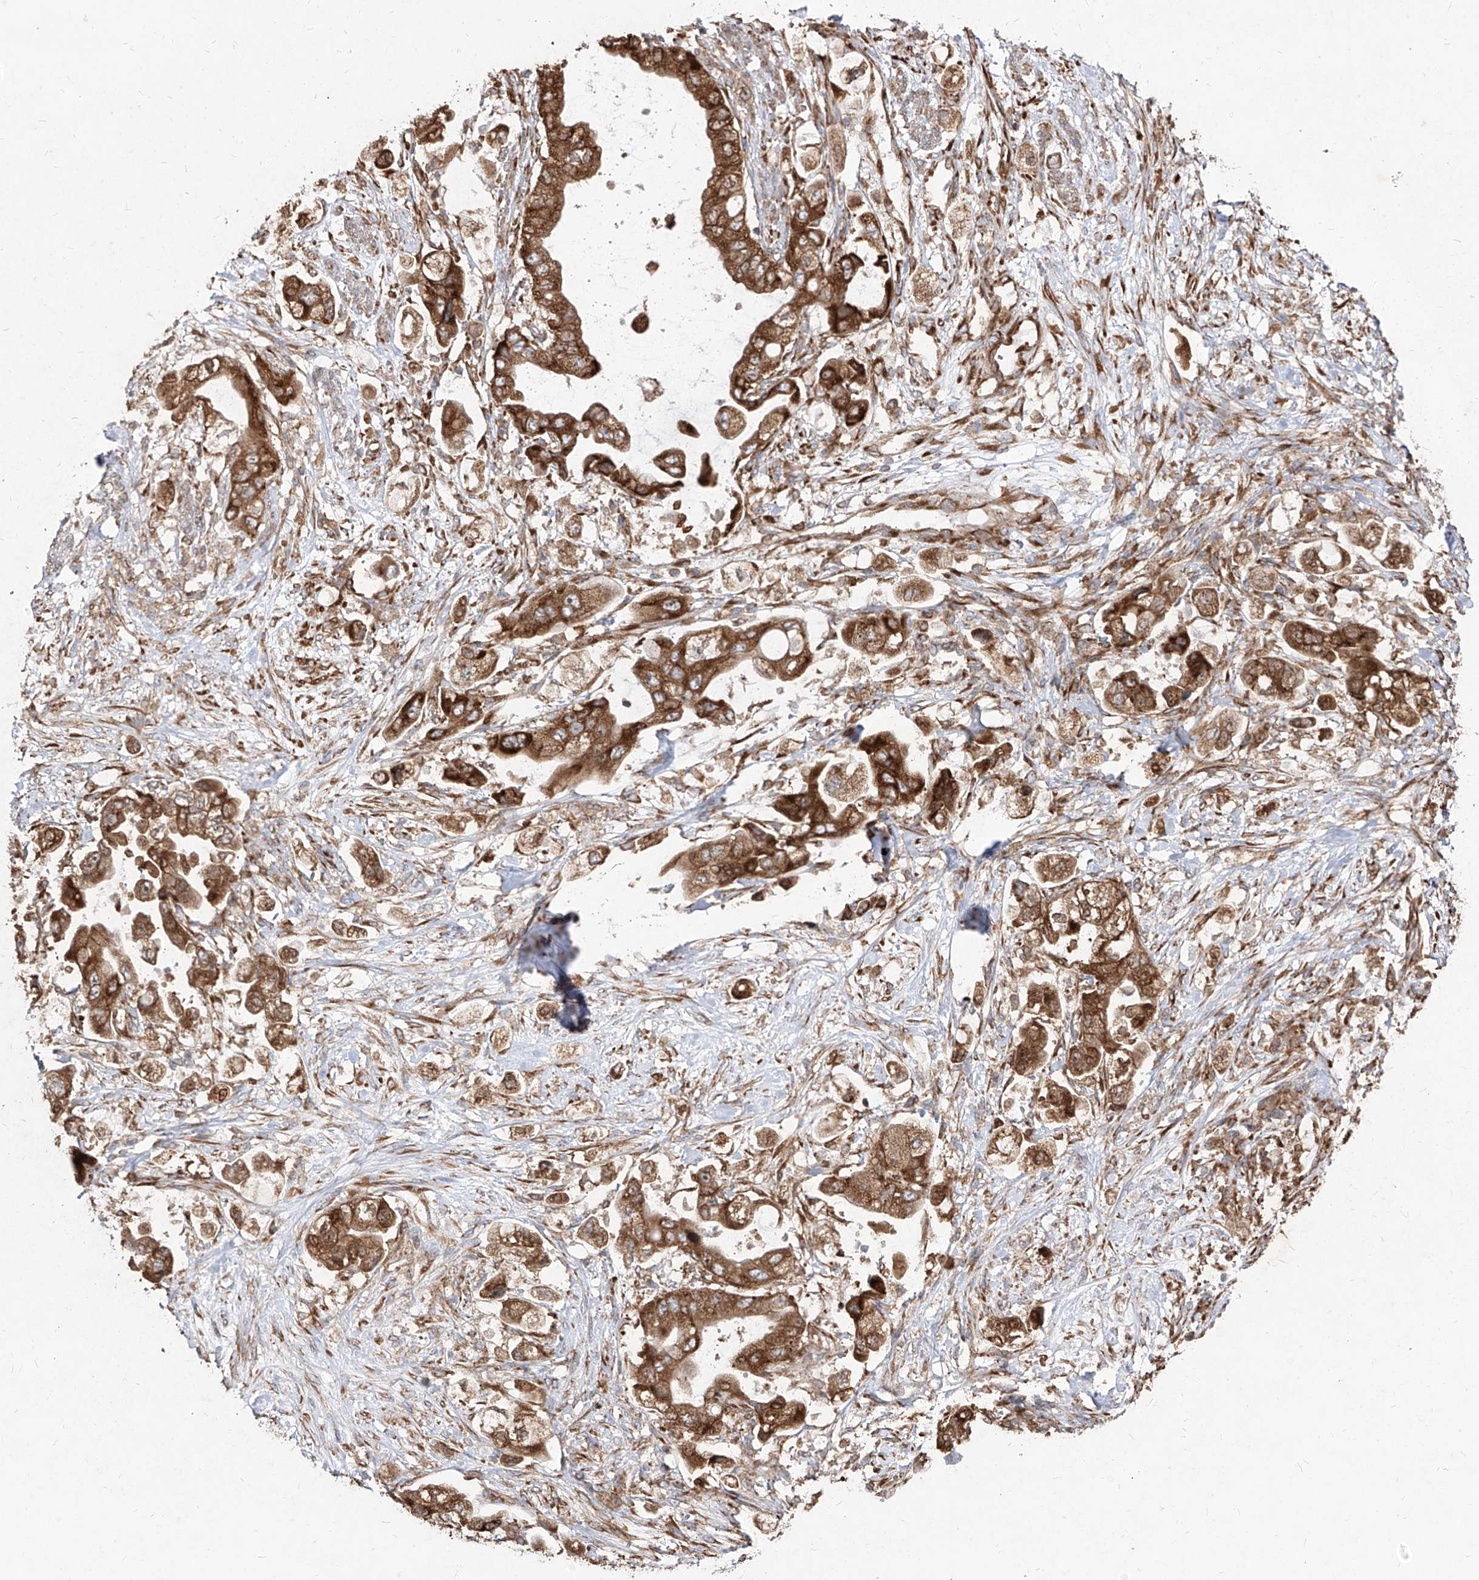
{"staining": {"intensity": "strong", "quantity": ">75%", "location": "cytoplasmic/membranous"}, "tissue": "stomach cancer", "cell_type": "Tumor cells", "image_type": "cancer", "snomed": [{"axis": "morphology", "description": "Adenocarcinoma, NOS"}, {"axis": "topography", "description": "Stomach"}], "caption": "A high amount of strong cytoplasmic/membranous positivity is identified in about >75% of tumor cells in stomach cancer tissue. (DAB = brown stain, brightfield microscopy at high magnification).", "gene": "RPS25", "patient": {"sex": "male", "age": 62}}